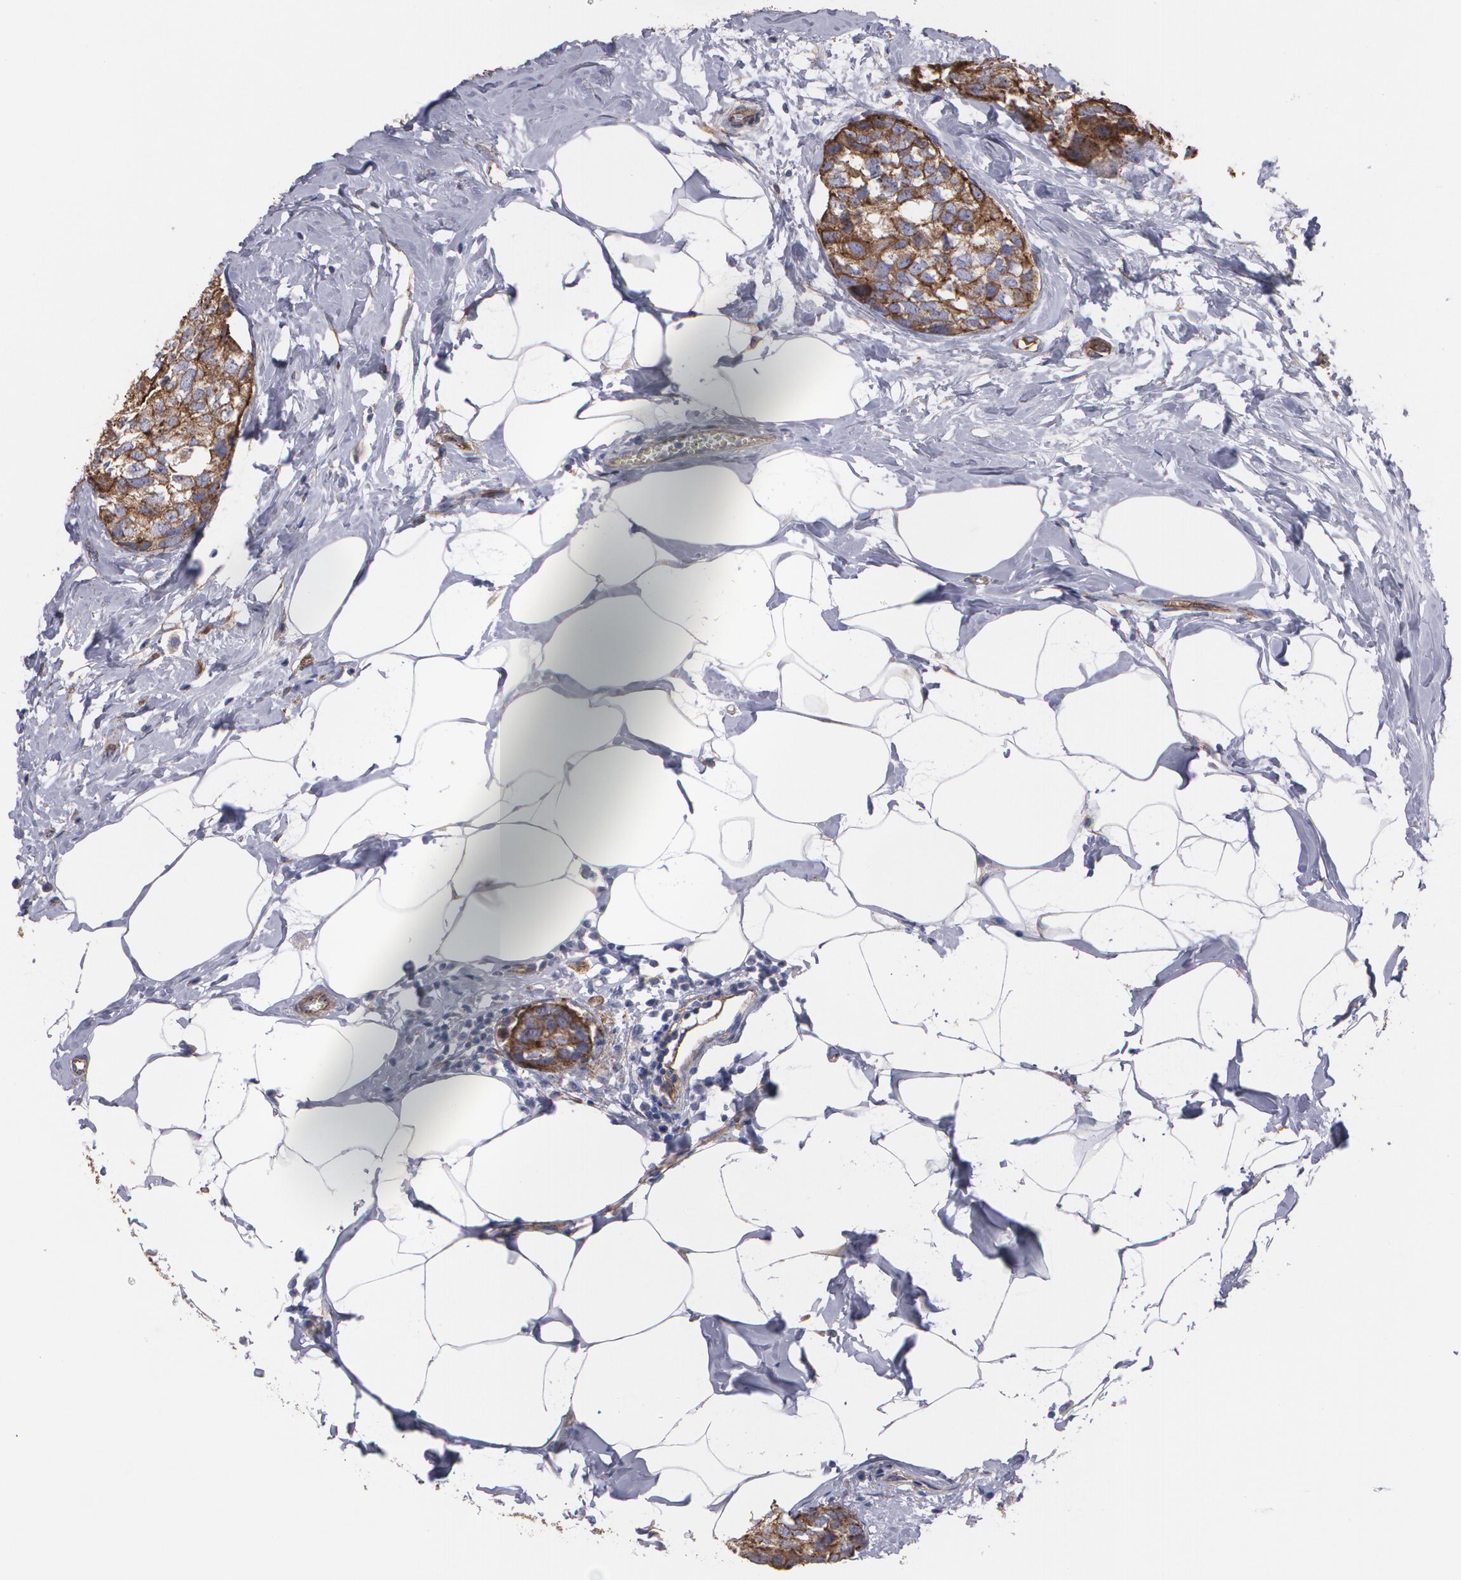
{"staining": {"intensity": "strong", "quantity": ">75%", "location": "cytoplasmic/membranous"}, "tissue": "breast cancer", "cell_type": "Tumor cells", "image_type": "cancer", "snomed": [{"axis": "morphology", "description": "Normal tissue, NOS"}, {"axis": "morphology", "description": "Duct carcinoma"}, {"axis": "topography", "description": "Breast"}], "caption": "Breast cancer (infiltrating ductal carcinoma) stained with DAB (3,3'-diaminobenzidine) IHC demonstrates high levels of strong cytoplasmic/membranous staining in approximately >75% of tumor cells.", "gene": "TJP1", "patient": {"sex": "female", "age": 50}}